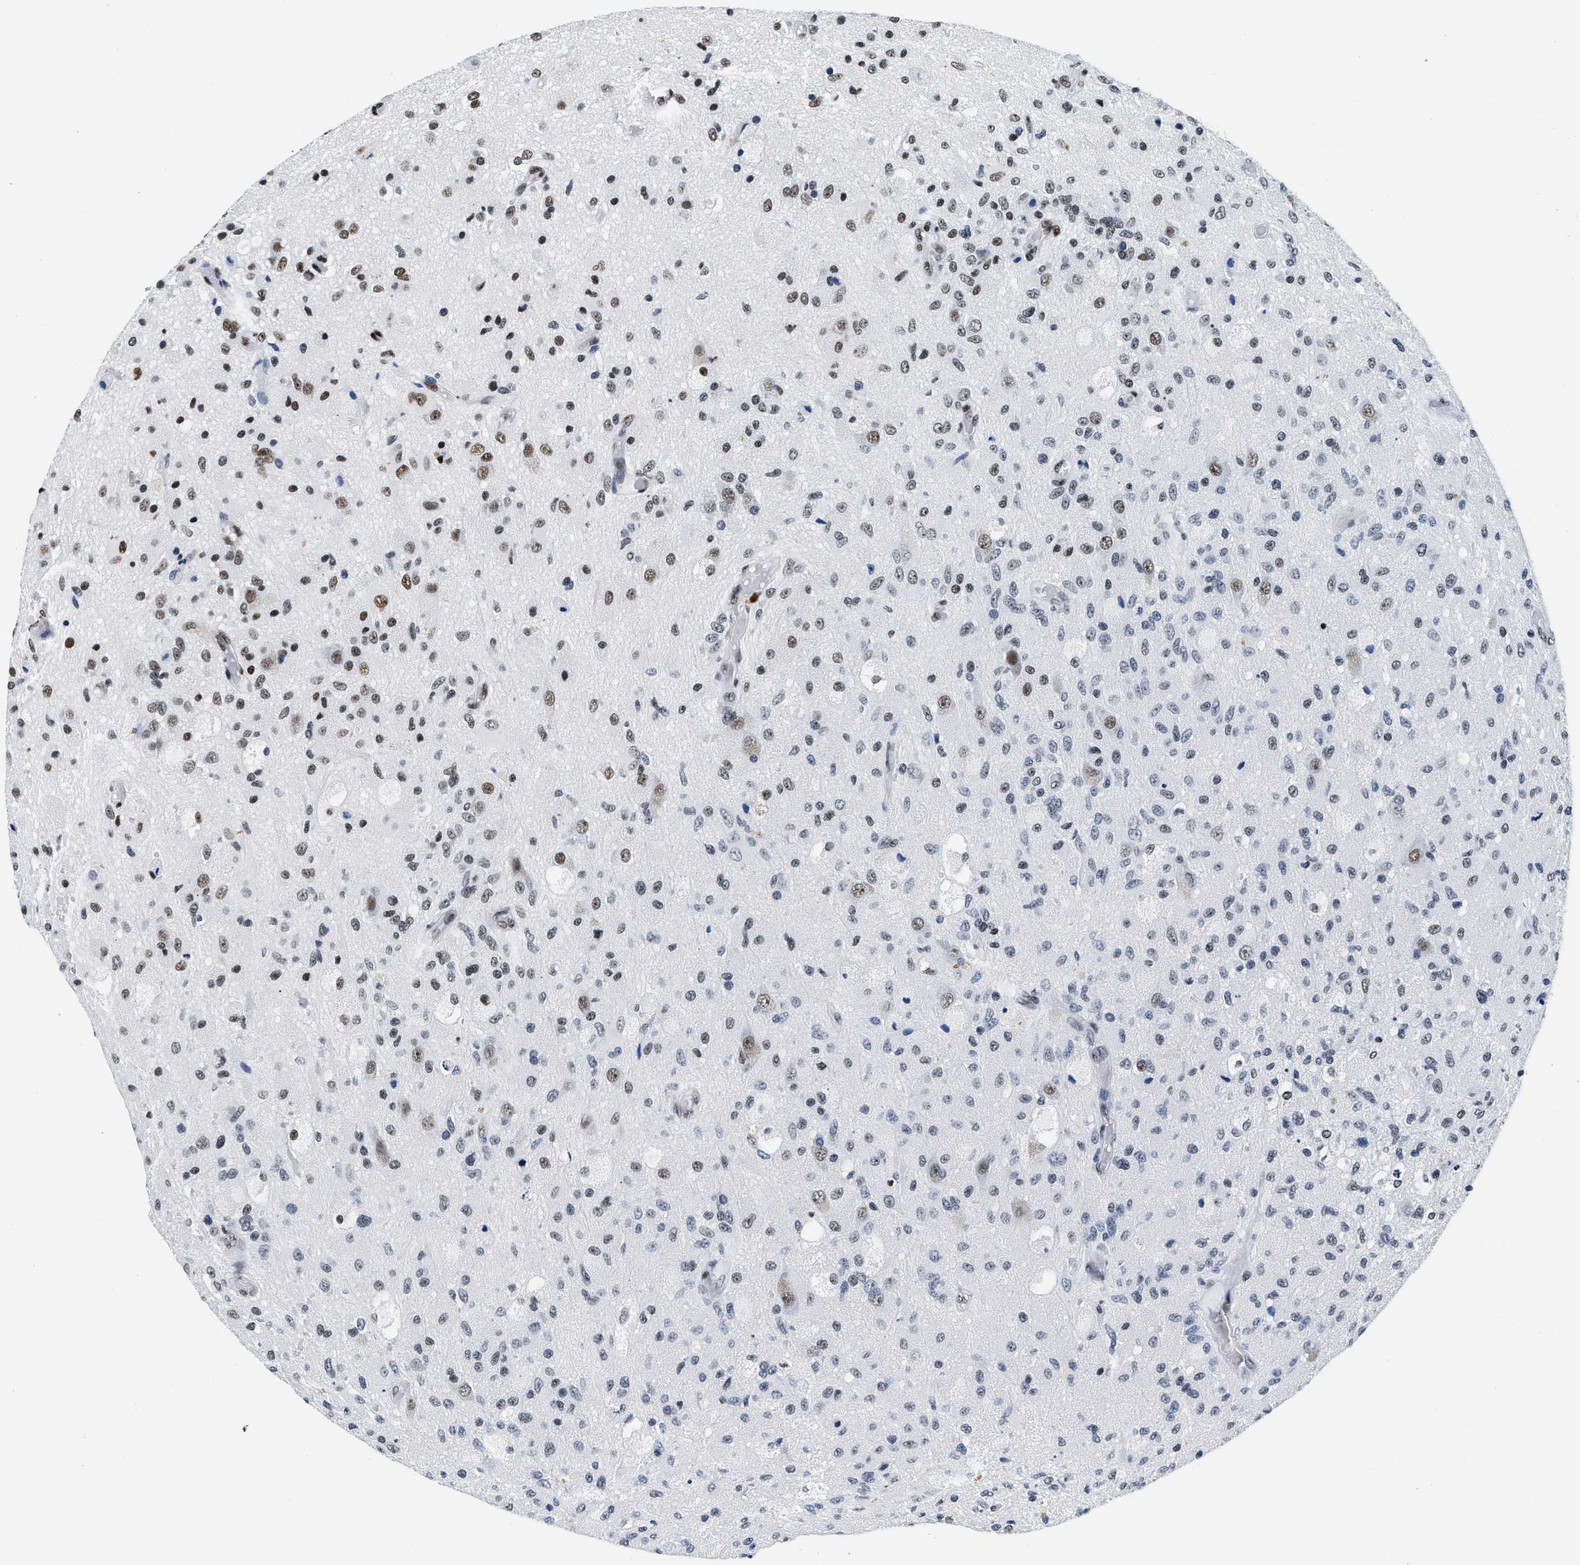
{"staining": {"intensity": "moderate", "quantity": "25%-75%", "location": "nuclear"}, "tissue": "glioma", "cell_type": "Tumor cells", "image_type": "cancer", "snomed": [{"axis": "morphology", "description": "Normal tissue, NOS"}, {"axis": "morphology", "description": "Glioma, malignant, High grade"}, {"axis": "topography", "description": "Cerebral cortex"}], "caption": "The histopathology image shows immunohistochemical staining of malignant glioma (high-grade). There is moderate nuclear expression is present in about 25%-75% of tumor cells.", "gene": "RAD50", "patient": {"sex": "male", "age": 77}}